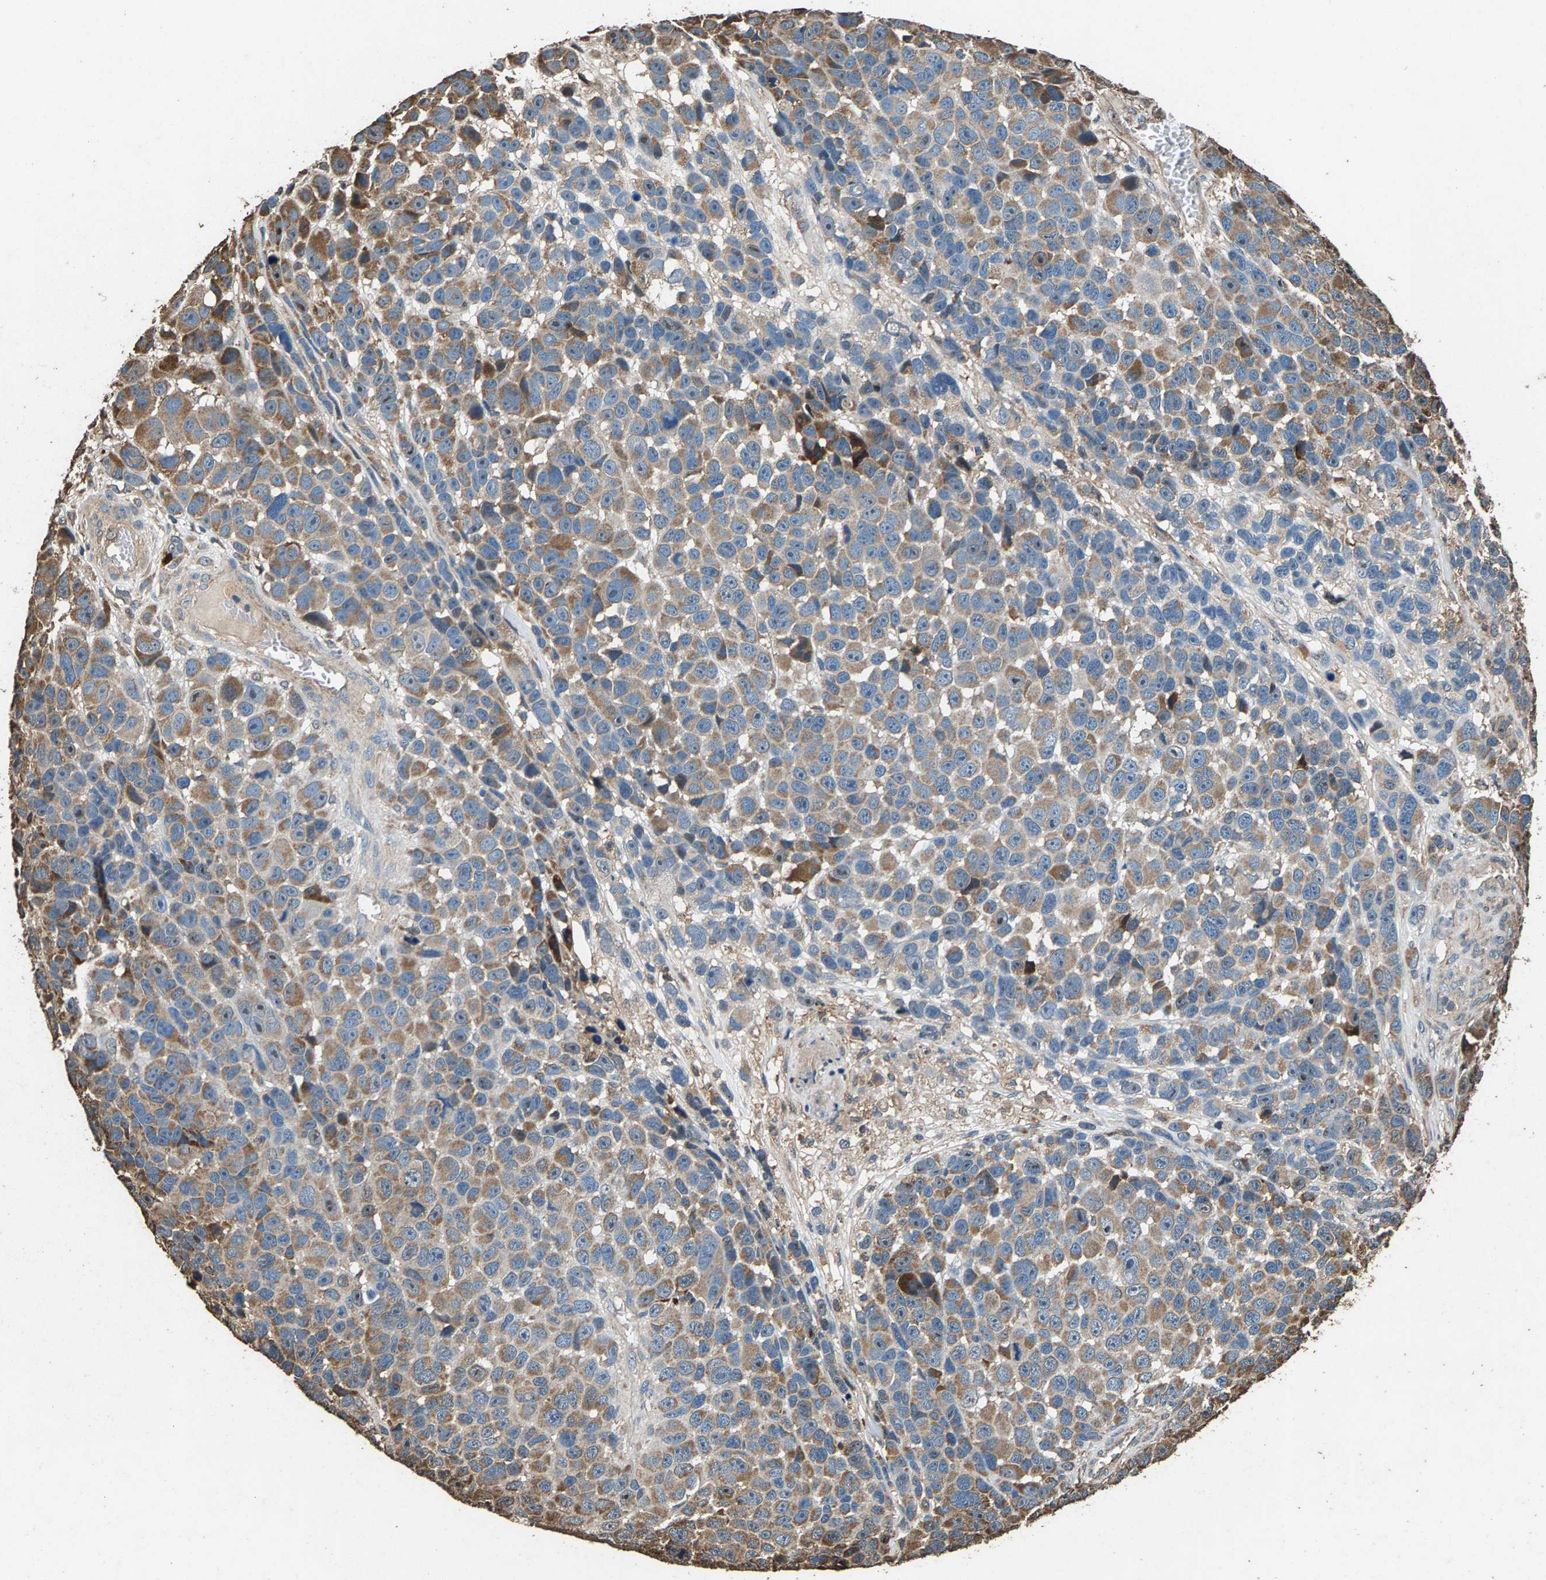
{"staining": {"intensity": "moderate", "quantity": "25%-75%", "location": "cytoplasmic/membranous"}, "tissue": "melanoma", "cell_type": "Tumor cells", "image_type": "cancer", "snomed": [{"axis": "morphology", "description": "Malignant melanoma, NOS"}, {"axis": "topography", "description": "Skin"}], "caption": "Tumor cells exhibit moderate cytoplasmic/membranous expression in approximately 25%-75% of cells in malignant melanoma.", "gene": "MRPL27", "patient": {"sex": "male", "age": 53}}